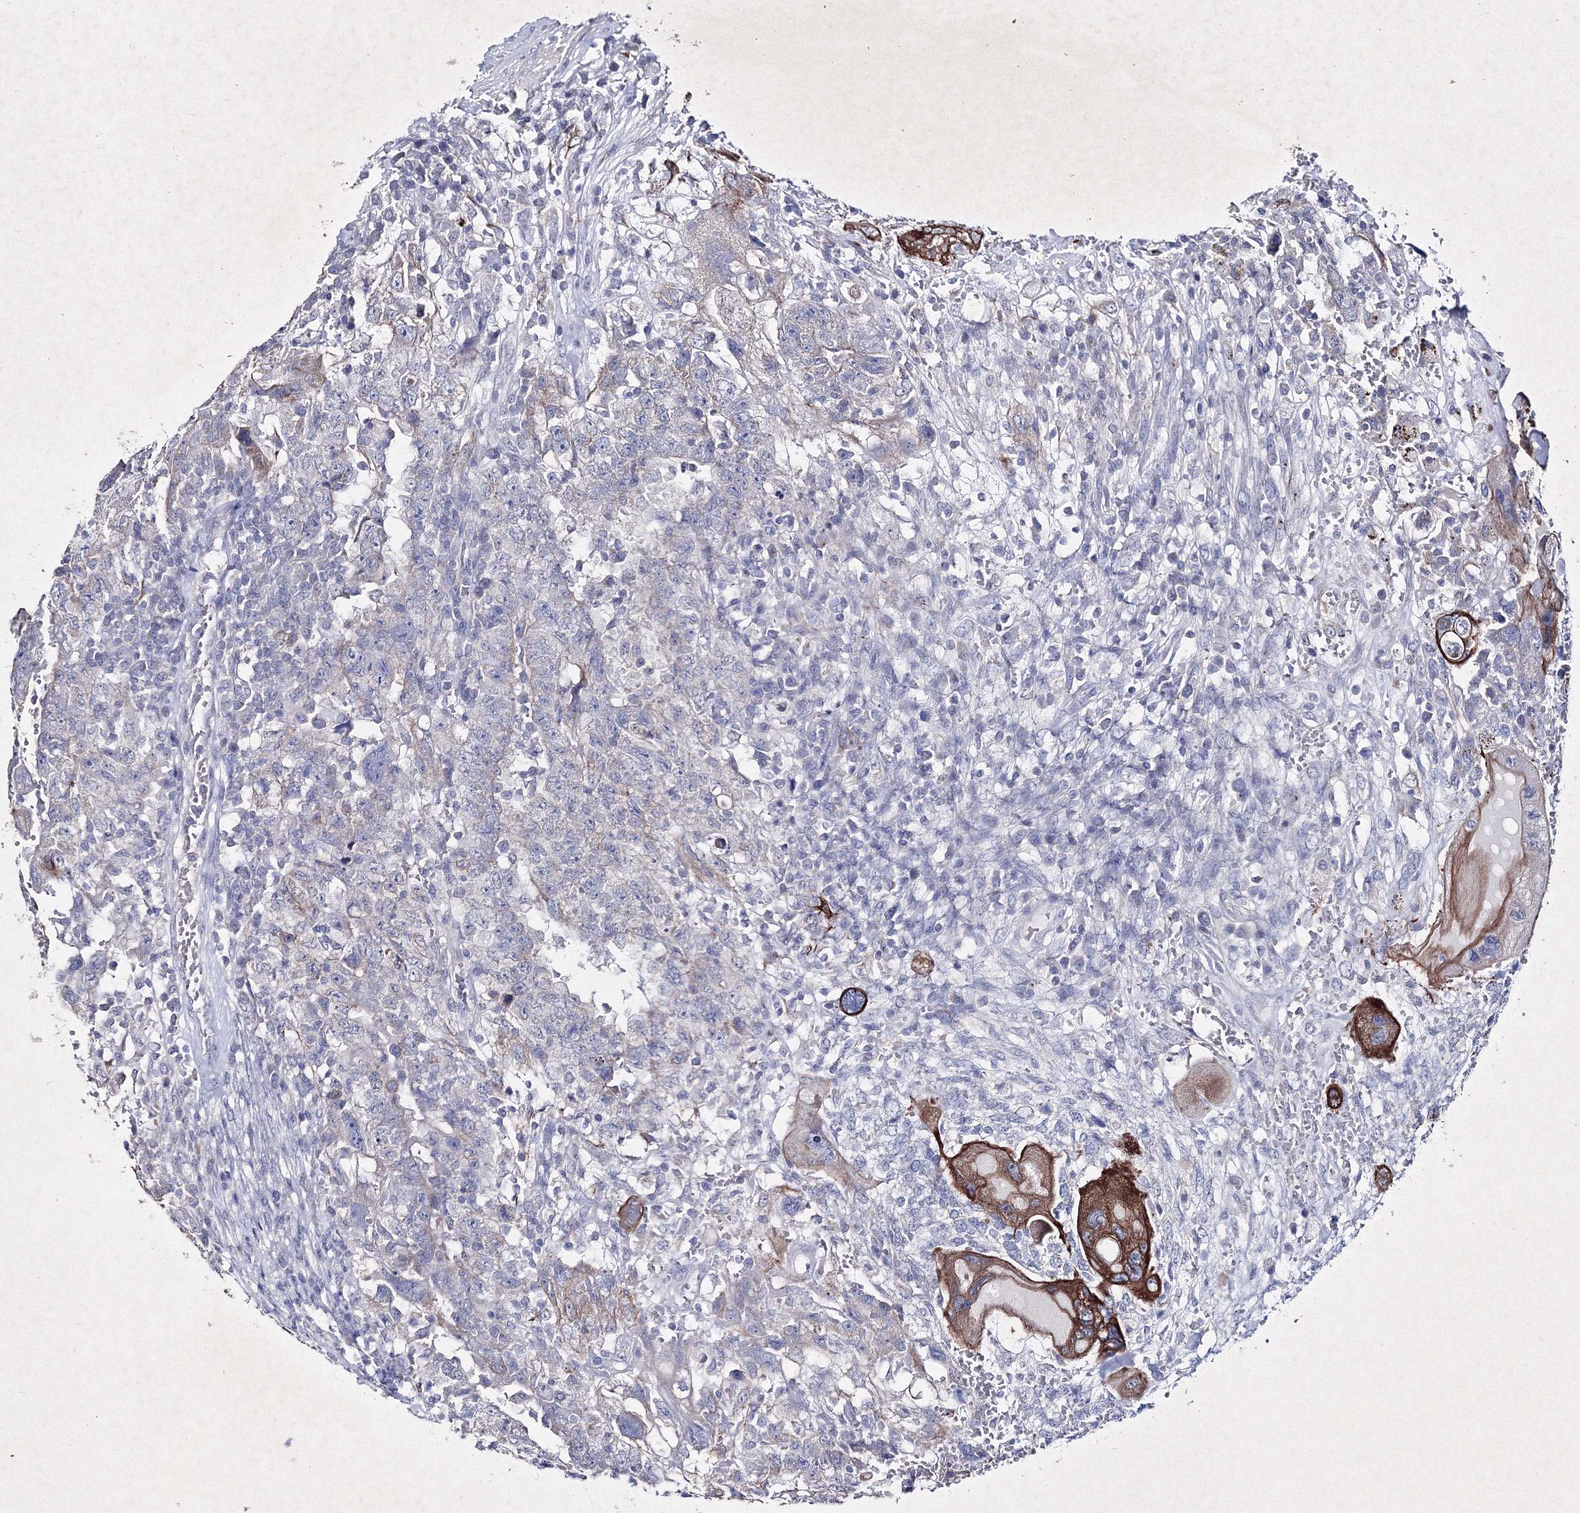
{"staining": {"intensity": "strong", "quantity": "<25%", "location": "cytoplasmic/membranous"}, "tissue": "testis cancer", "cell_type": "Tumor cells", "image_type": "cancer", "snomed": [{"axis": "morphology", "description": "Carcinoma, Embryonal, NOS"}, {"axis": "topography", "description": "Testis"}], "caption": "Protein analysis of testis embryonal carcinoma tissue demonstrates strong cytoplasmic/membranous expression in approximately <25% of tumor cells.", "gene": "SMIM29", "patient": {"sex": "male", "age": 26}}